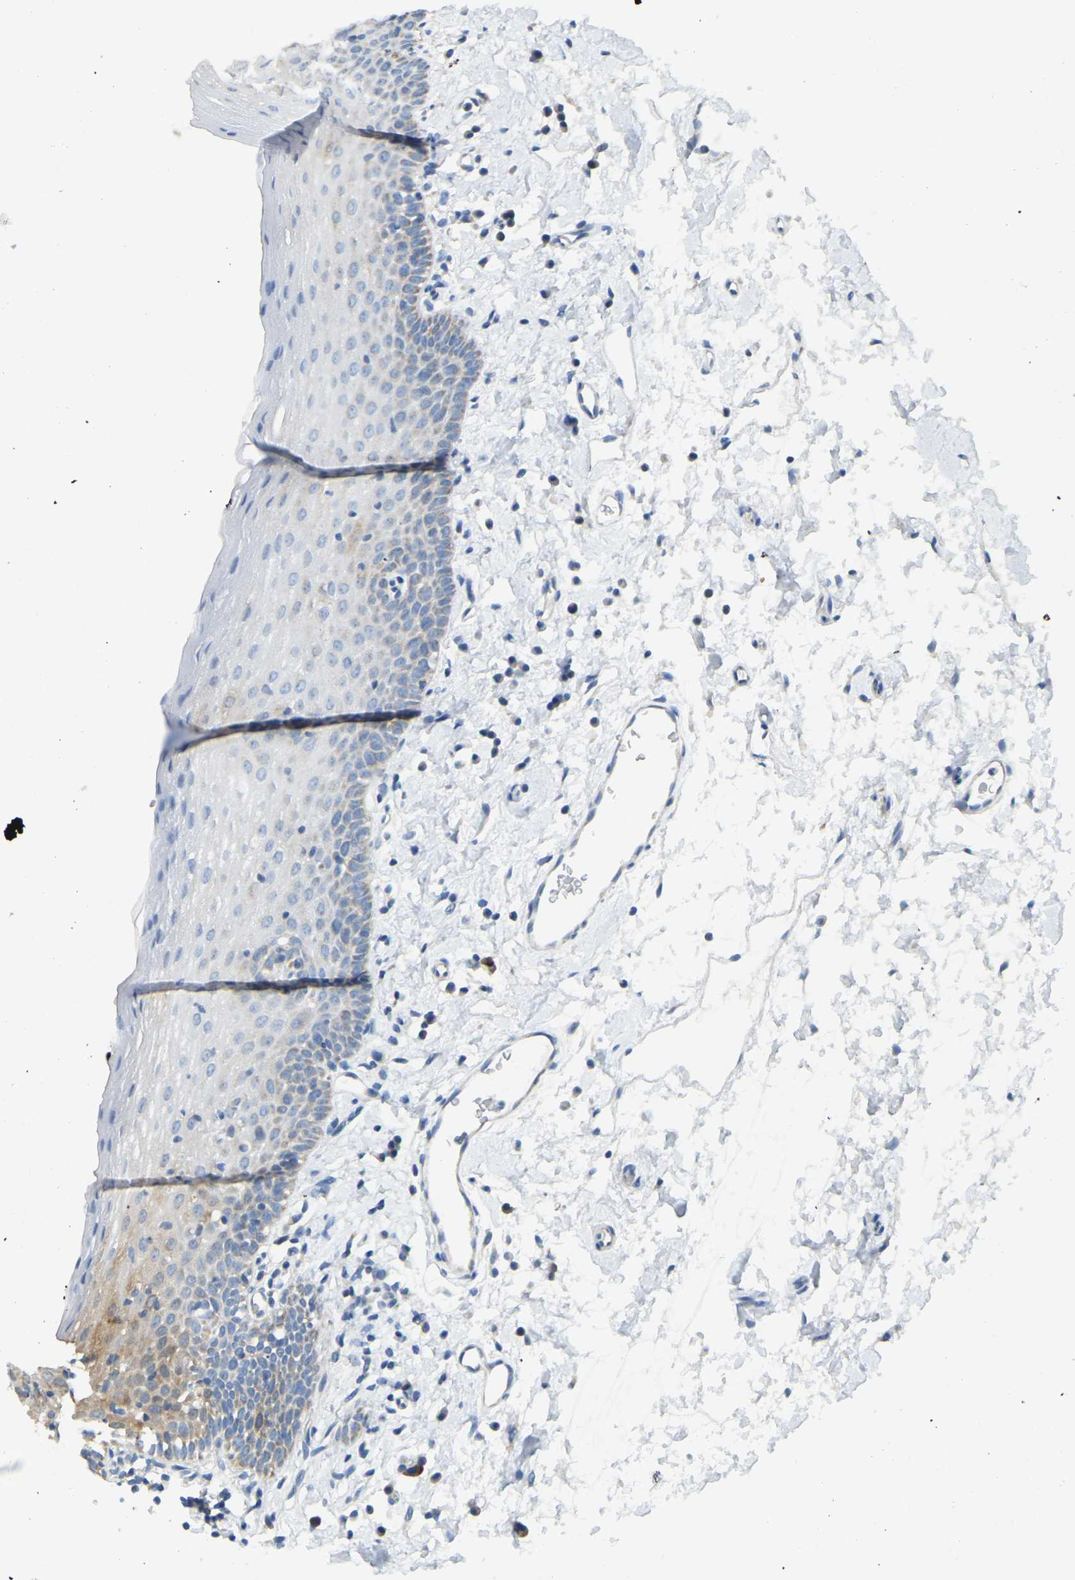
{"staining": {"intensity": "moderate", "quantity": "<25%", "location": "cytoplasmic/membranous"}, "tissue": "oral mucosa", "cell_type": "Squamous epithelial cells", "image_type": "normal", "snomed": [{"axis": "morphology", "description": "Normal tissue, NOS"}, {"axis": "topography", "description": "Oral tissue"}], "caption": "Oral mucosa stained with immunohistochemistry (IHC) exhibits moderate cytoplasmic/membranous positivity in about <25% of squamous epithelial cells. The protein of interest is shown in brown color, while the nuclei are stained blue.", "gene": "GDA", "patient": {"sex": "male", "age": 66}}